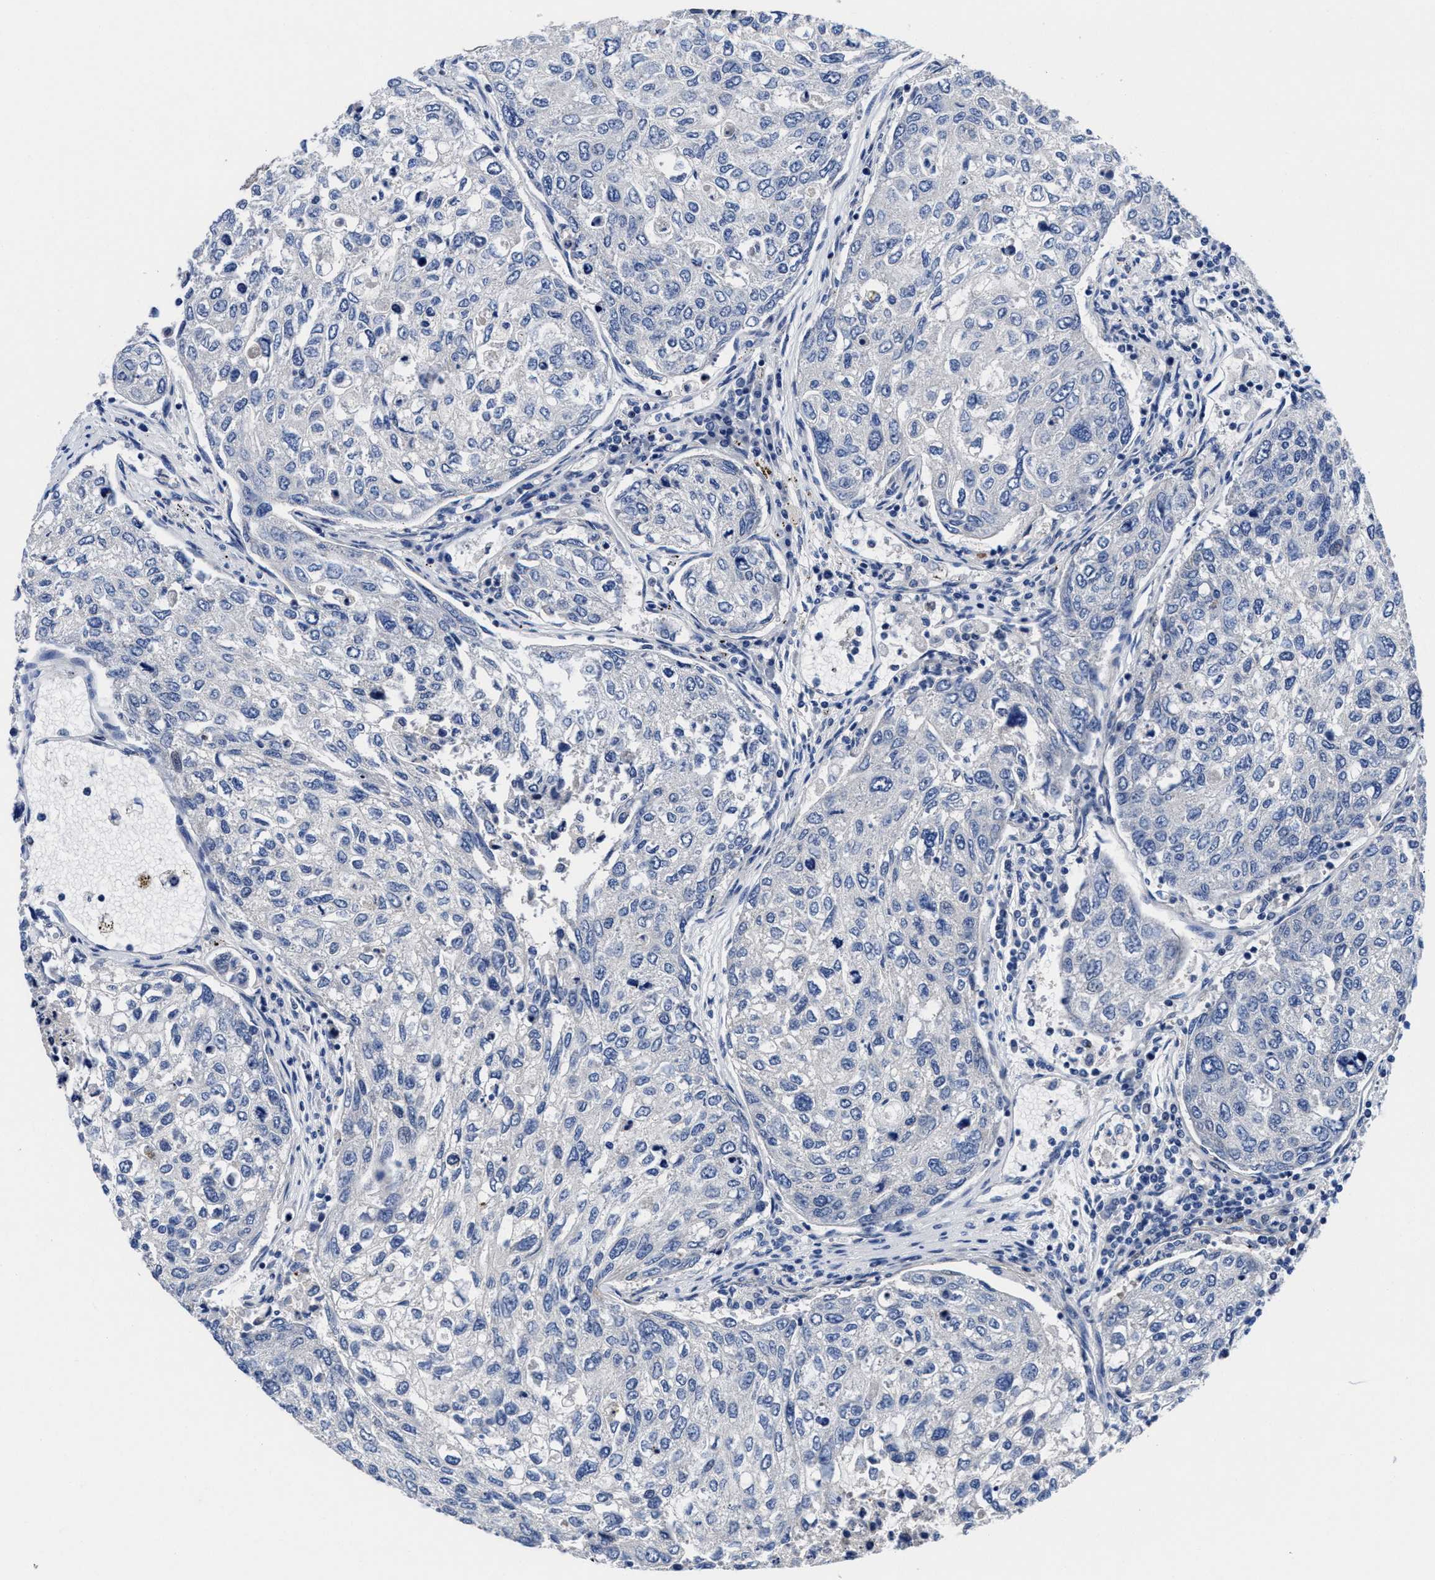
{"staining": {"intensity": "negative", "quantity": "none", "location": "none"}, "tissue": "urothelial cancer", "cell_type": "Tumor cells", "image_type": "cancer", "snomed": [{"axis": "morphology", "description": "Urothelial carcinoma, High grade"}, {"axis": "topography", "description": "Lymph node"}, {"axis": "topography", "description": "Urinary bladder"}], "caption": "An immunohistochemistry (IHC) micrograph of high-grade urothelial carcinoma is shown. There is no staining in tumor cells of high-grade urothelial carcinoma.", "gene": "DHRS13", "patient": {"sex": "male", "age": 51}}